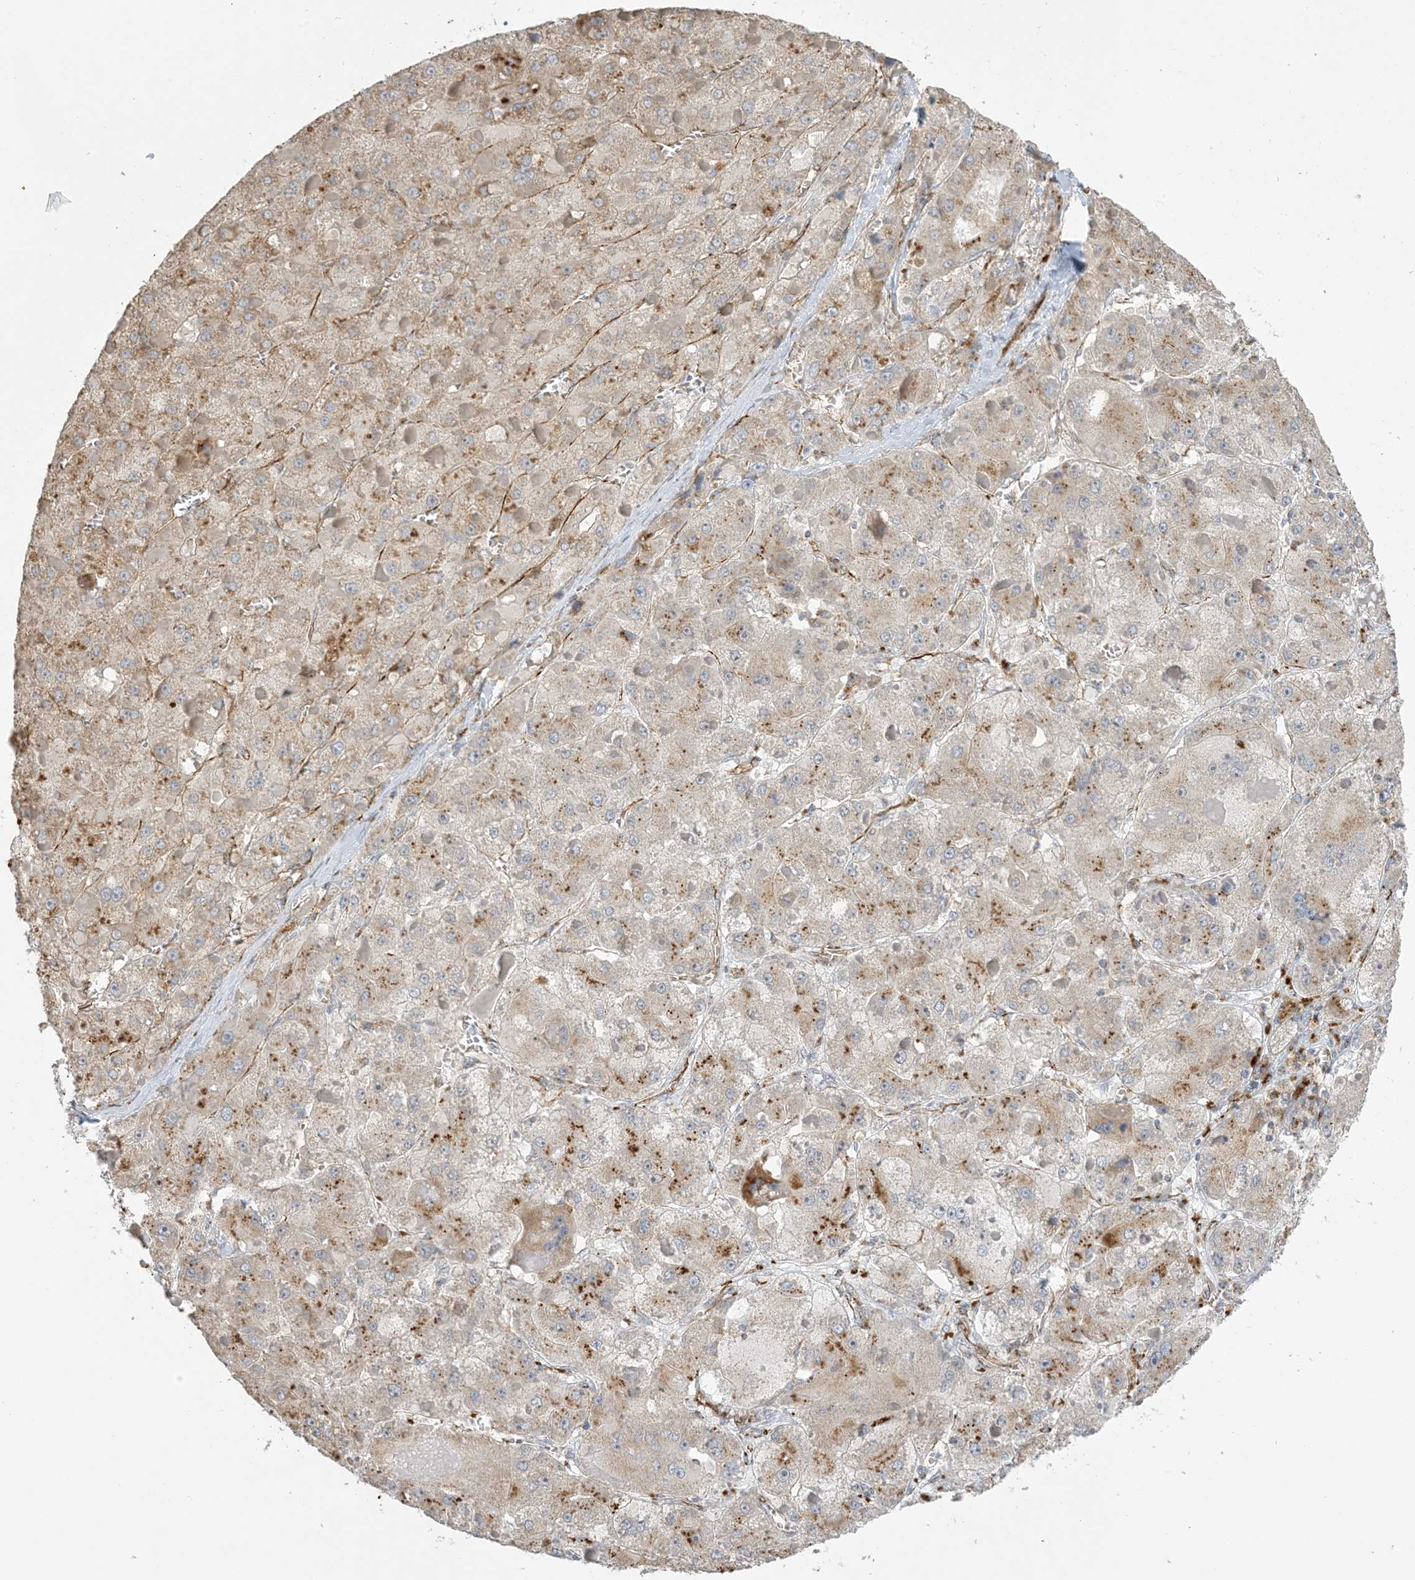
{"staining": {"intensity": "weak", "quantity": "25%-75%", "location": "cytoplasmic/membranous"}, "tissue": "liver cancer", "cell_type": "Tumor cells", "image_type": "cancer", "snomed": [{"axis": "morphology", "description": "Carcinoma, Hepatocellular, NOS"}, {"axis": "topography", "description": "Liver"}], "caption": "Immunohistochemistry (IHC) (DAB (3,3'-diaminobenzidine)) staining of liver hepatocellular carcinoma reveals weak cytoplasmic/membranous protein positivity in about 25%-75% of tumor cells.", "gene": "AGA", "patient": {"sex": "female", "age": 73}}